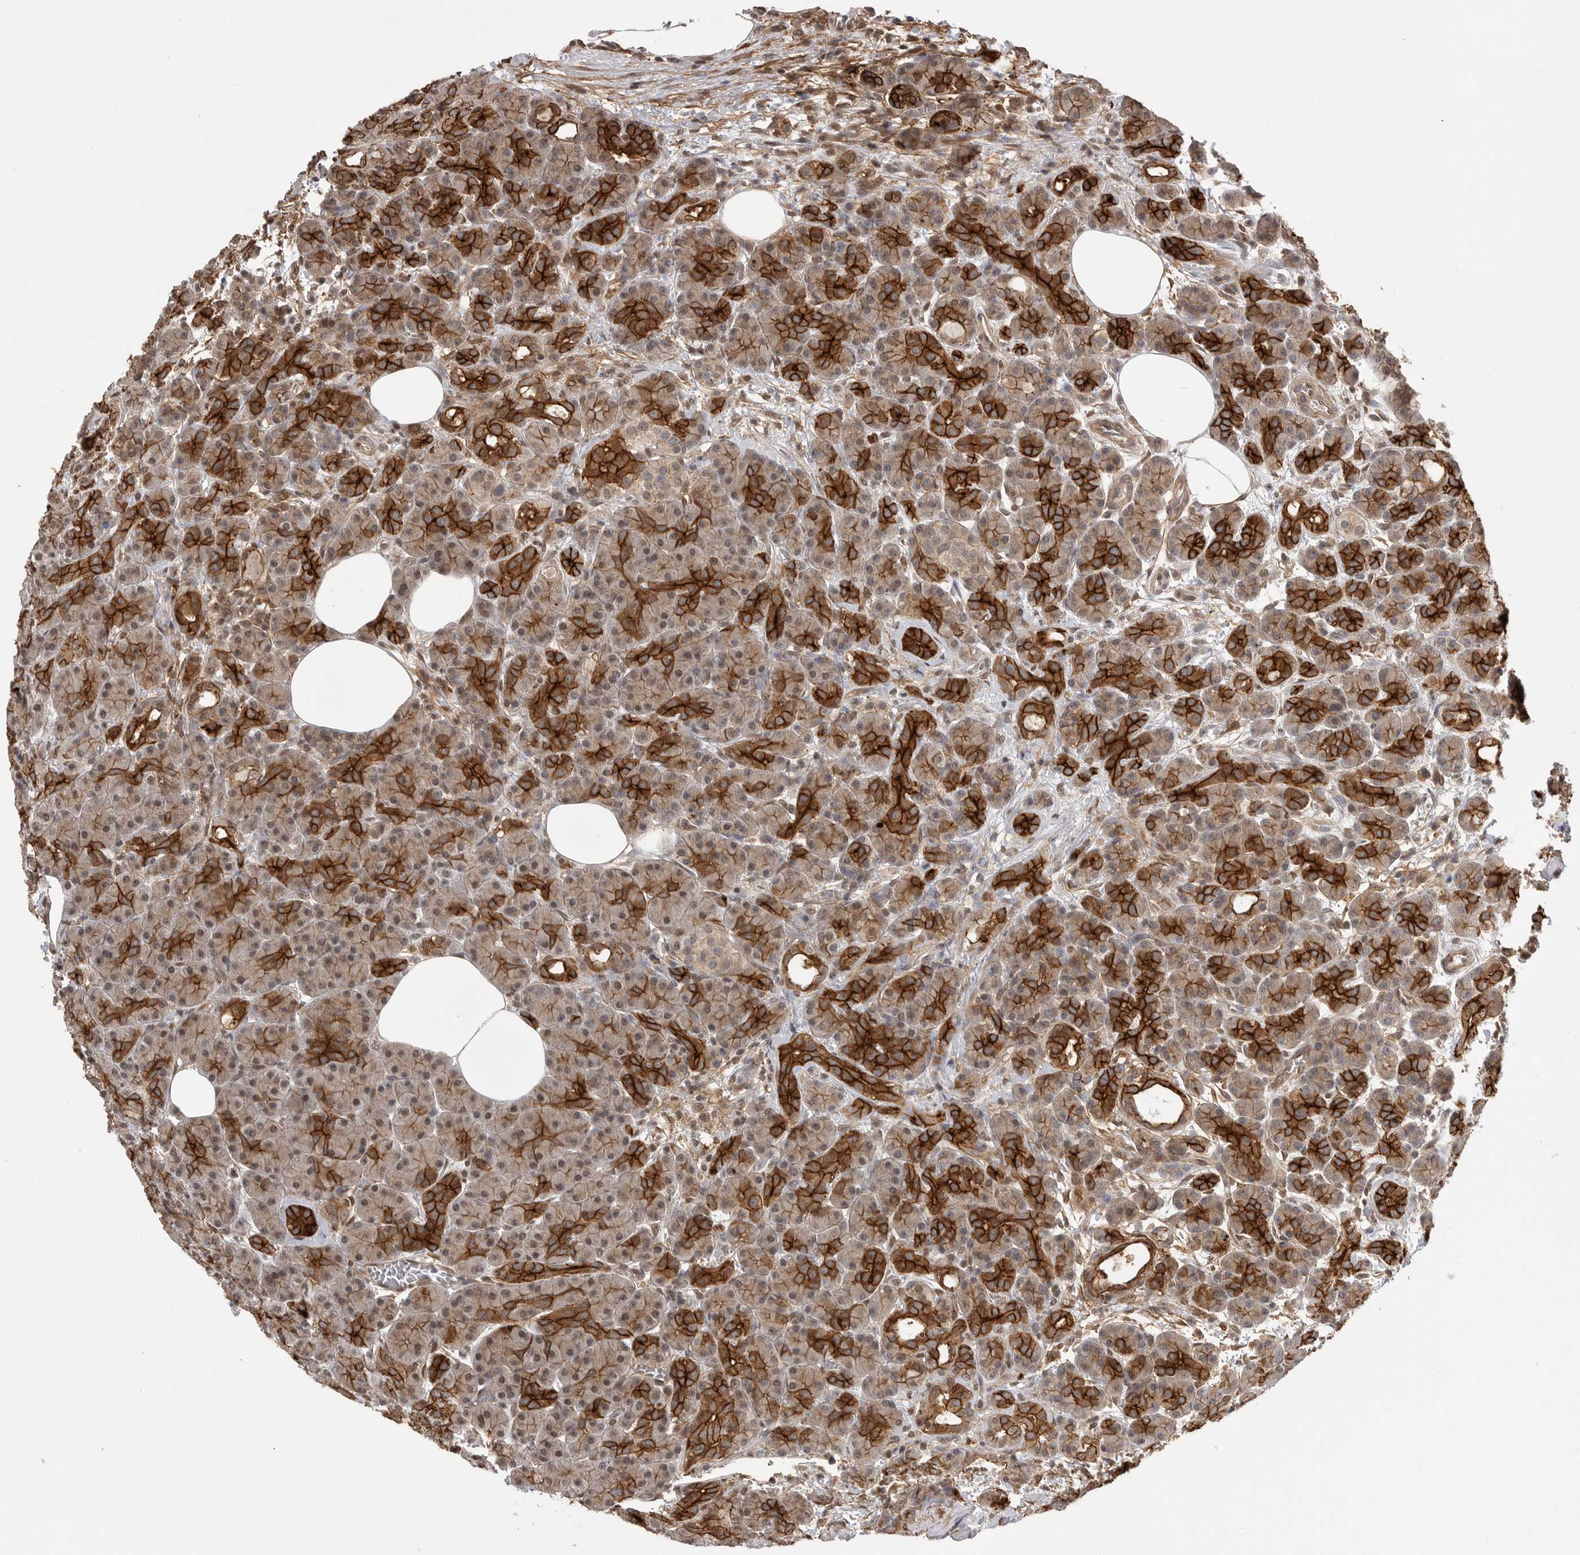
{"staining": {"intensity": "strong", "quantity": "25%-75%", "location": "cytoplasmic/membranous"}, "tissue": "pancreas", "cell_type": "Exocrine glandular cells", "image_type": "normal", "snomed": [{"axis": "morphology", "description": "Normal tissue, NOS"}, {"axis": "topography", "description": "Pancreas"}], "caption": "Protein staining of normal pancreas shows strong cytoplasmic/membranous expression in about 25%-75% of exocrine glandular cells. The staining was performed using DAB (3,3'-diaminobenzidine) to visualize the protein expression in brown, while the nuclei were stained in blue with hematoxylin (Magnification: 20x).", "gene": "NECTIN1", "patient": {"sex": "male", "age": 63}}